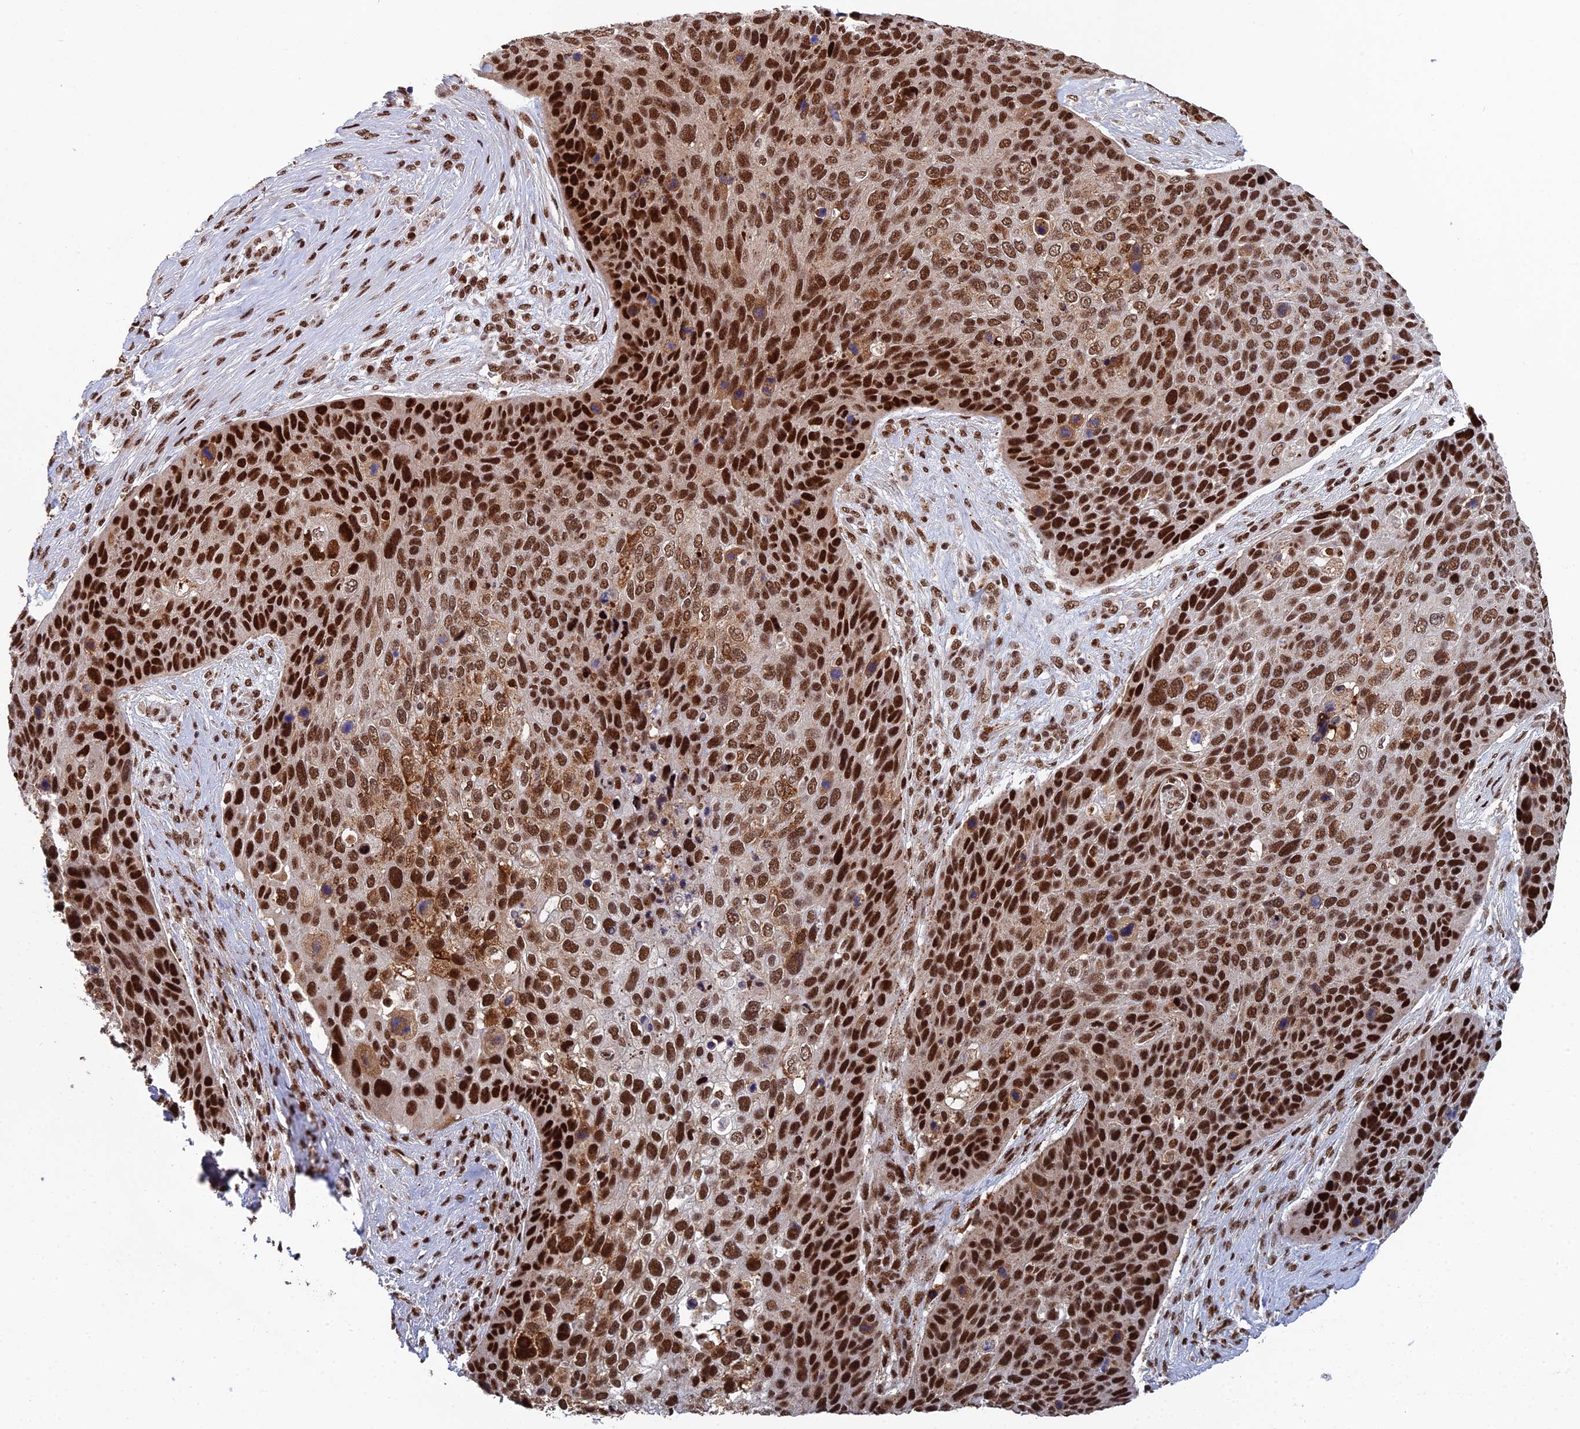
{"staining": {"intensity": "strong", "quantity": ">75%", "location": "cytoplasmic/membranous,nuclear"}, "tissue": "skin cancer", "cell_type": "Tumor cells", "image_type": "cancer", "snomed": [{"axis": "morphology", "description": "Basal cell carcinoma"}, {"axis": "topography", "description": "Skin"}], "caption": "Tumor cells reveal high levels of strong cytoplasmic/membranous and nuclear staining in about >75% of cells in human skin cancer.", "gene": "SF3B3", "patient": {"sex": "female", "age": 74}}